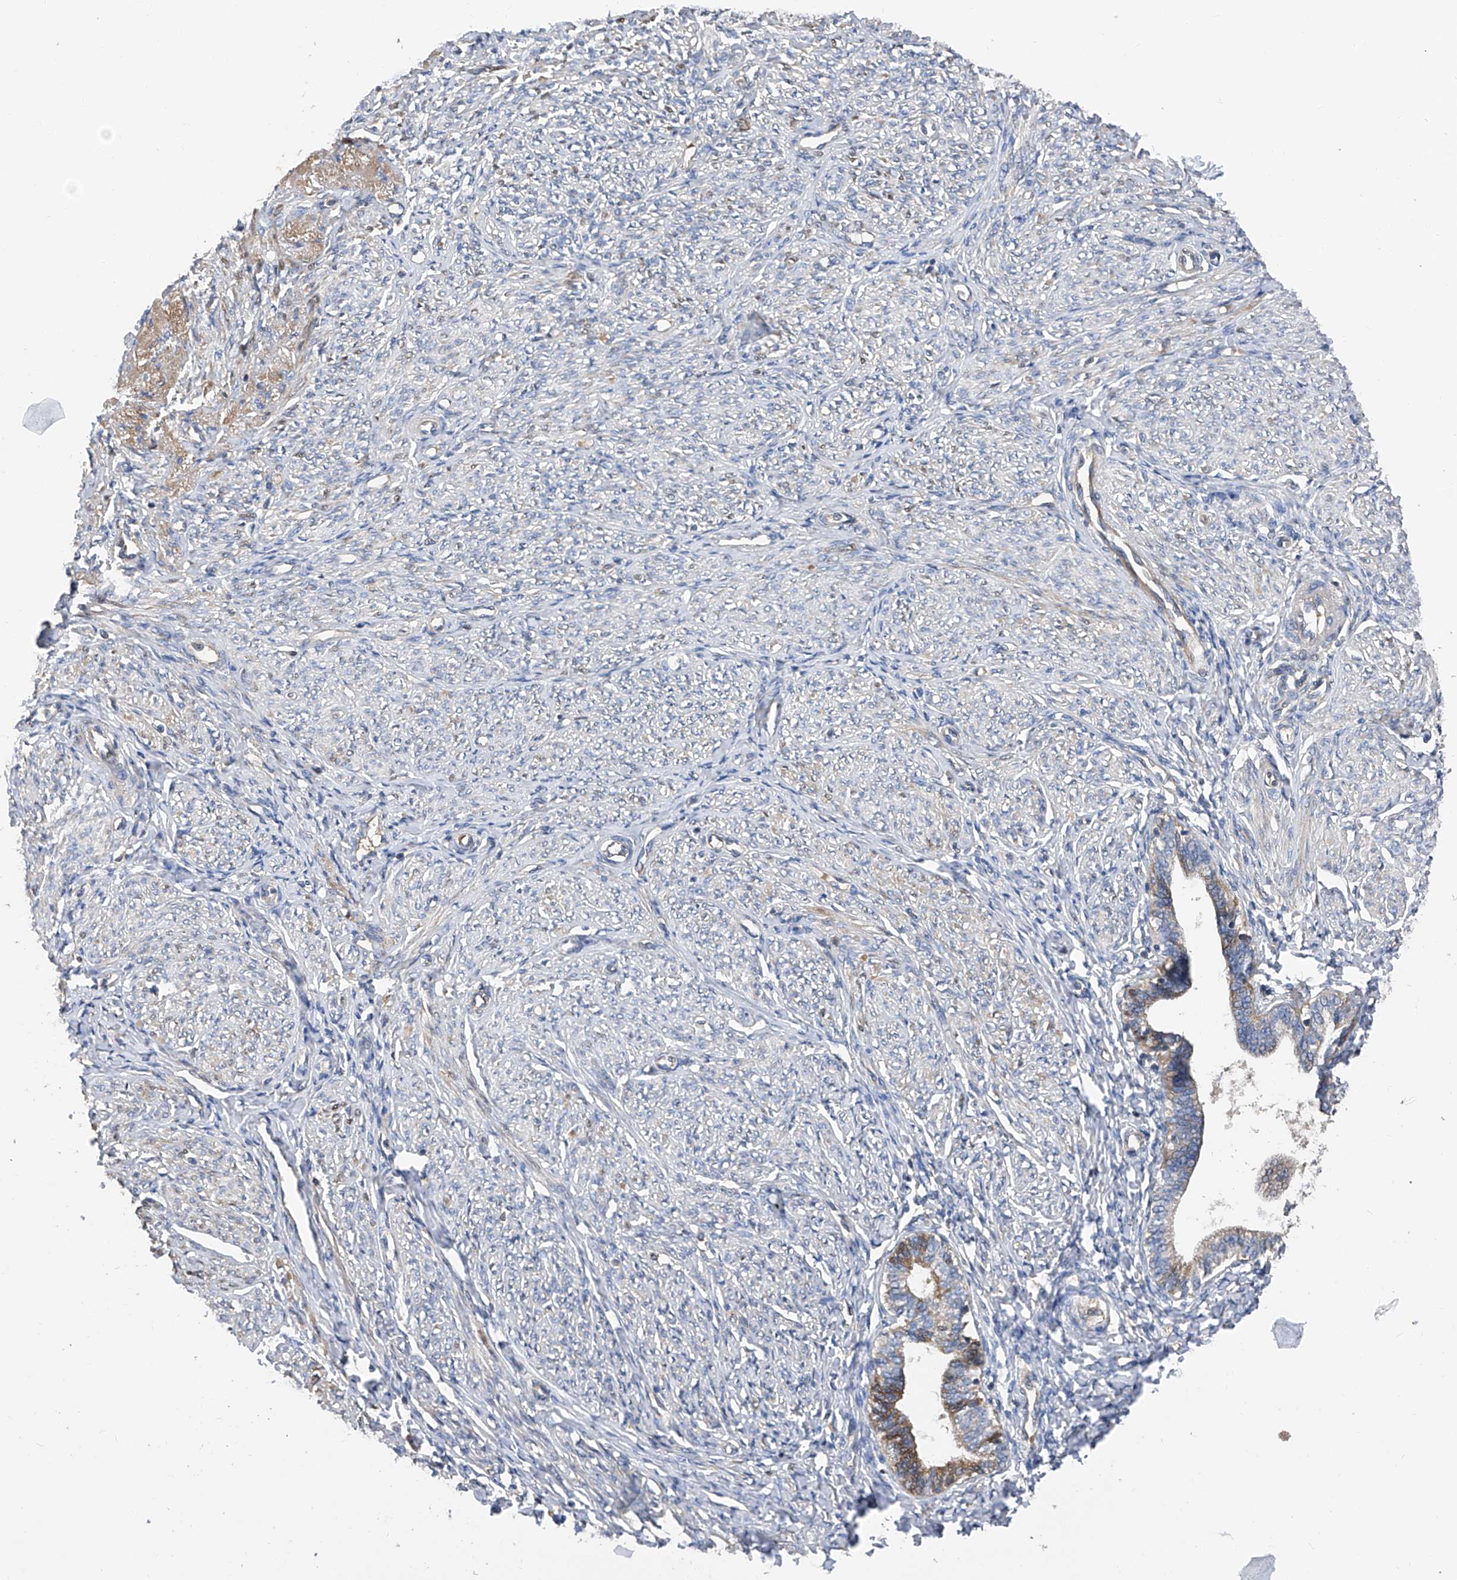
{"staining": {"intensity": "negative", "quantity": "none", "location": "none"}, "tissue": "endometrium", "cell_type": "Cells in endometrial stroma", "image_type": "normal", "snomed": [{"axis": "morphology", "description": "Normal tissue, NOS"}, {"axis": "topography", "description": "Endometrium"}], "caption": "Endometrium stained for a protein using IHC shows no expression cells in endometrial stroma.", "gene": "PTK2", "patient": {"sex": "female", "age": 72}}